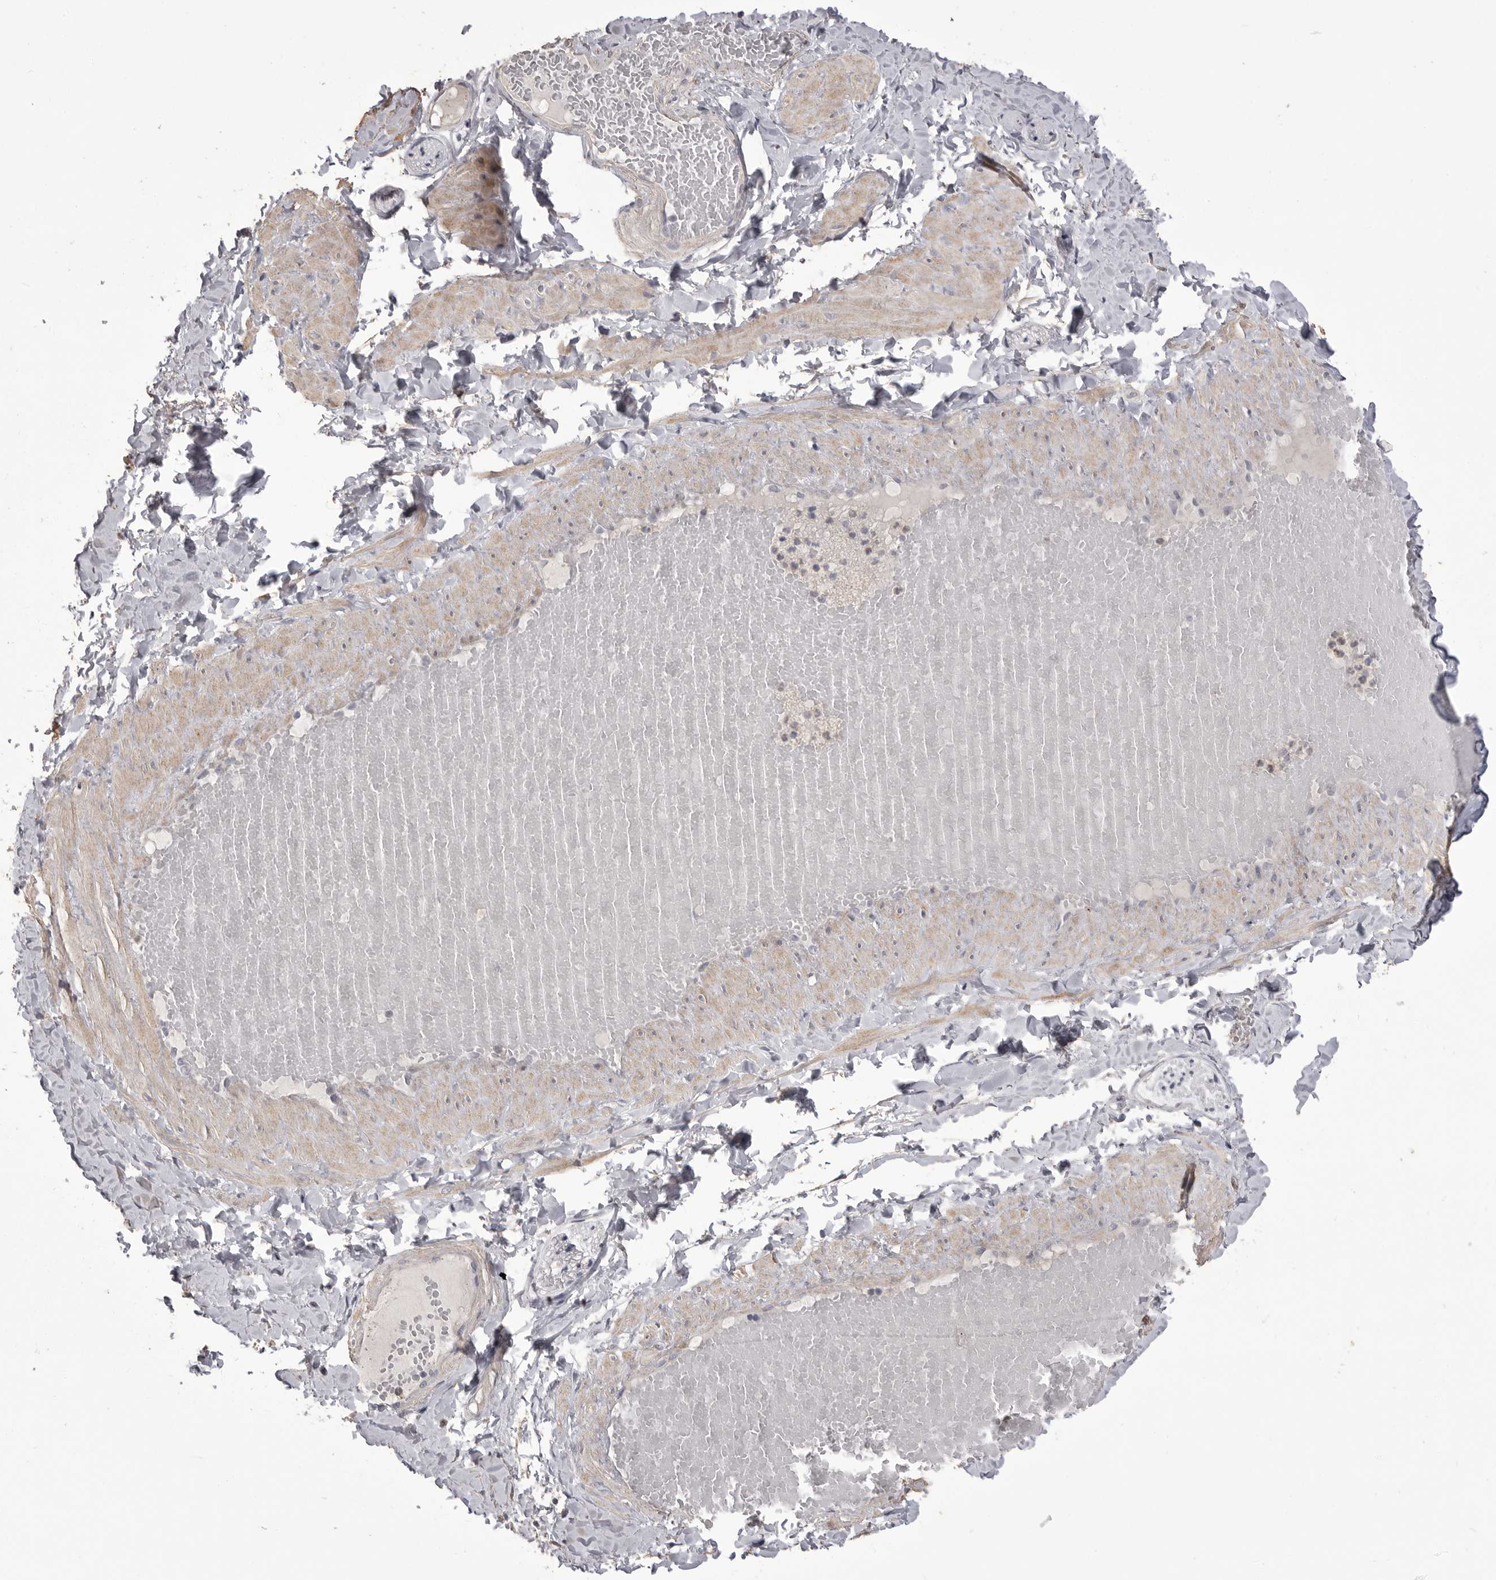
{"staining": {"intensity": "negative", "quantity": "none", "location": "none"}, "tissue": "adipose tissue", "cell_type": "Adipocytes", "image_type": "normal", "snomed": [{"axis": "morphology", "description": "Normal tissue, NOS"}, {"axis": "topography", "description": "Adipose tissue"}, {"axis": "topography", "description": "Vascular tissue"}, {"axis": "topography", "description": "Peripheral nerve tissue"}], "caption": "Immunohistochemical staining of benign human adipose tissue displays no significant expression in adipocytes.", "gene": "MMP7", "patient": {"sex": "male", "age": 25}}